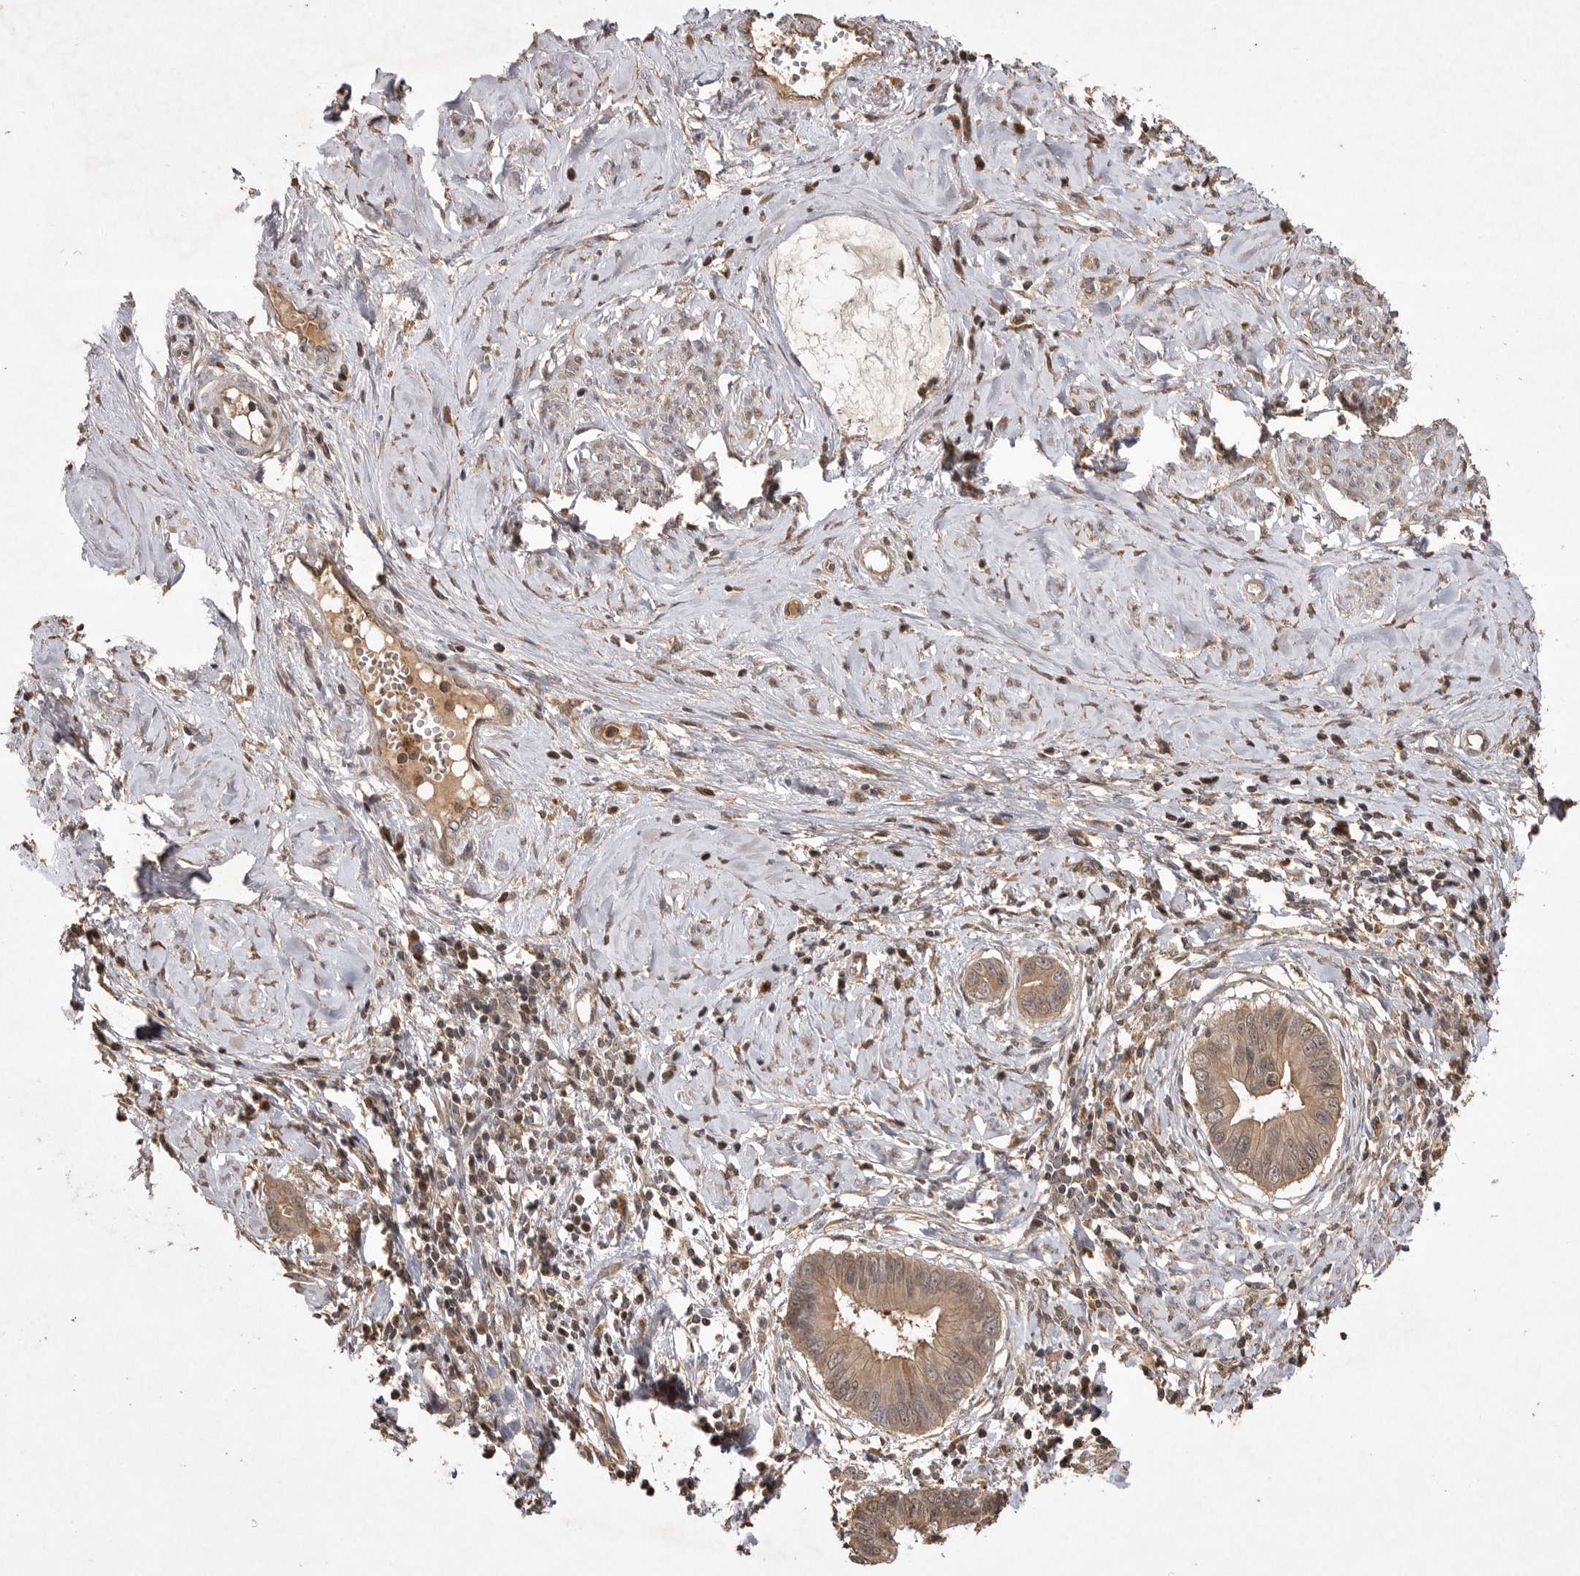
{"staining": {"intensity": "weak", "quantity": ">75%", "location": "cytoplasmic/membranous"}, "tissue": "cervical cancer", "cell_type": "Tumor cells", "image_type": "cancer", "snomed": [{"axis": "morphology", "description": "Adenocarcinoma, NOS"}, {"axis": "topography", "description": "Cervix"}], "caption": "Tumor cells demonstrate weak cytoplasmic/membranous staining in approximately >75% of cells in adenocarcinoma (cervical).", "gene": "VN1R4", "patient": {"sex": "female", "age": 44}}